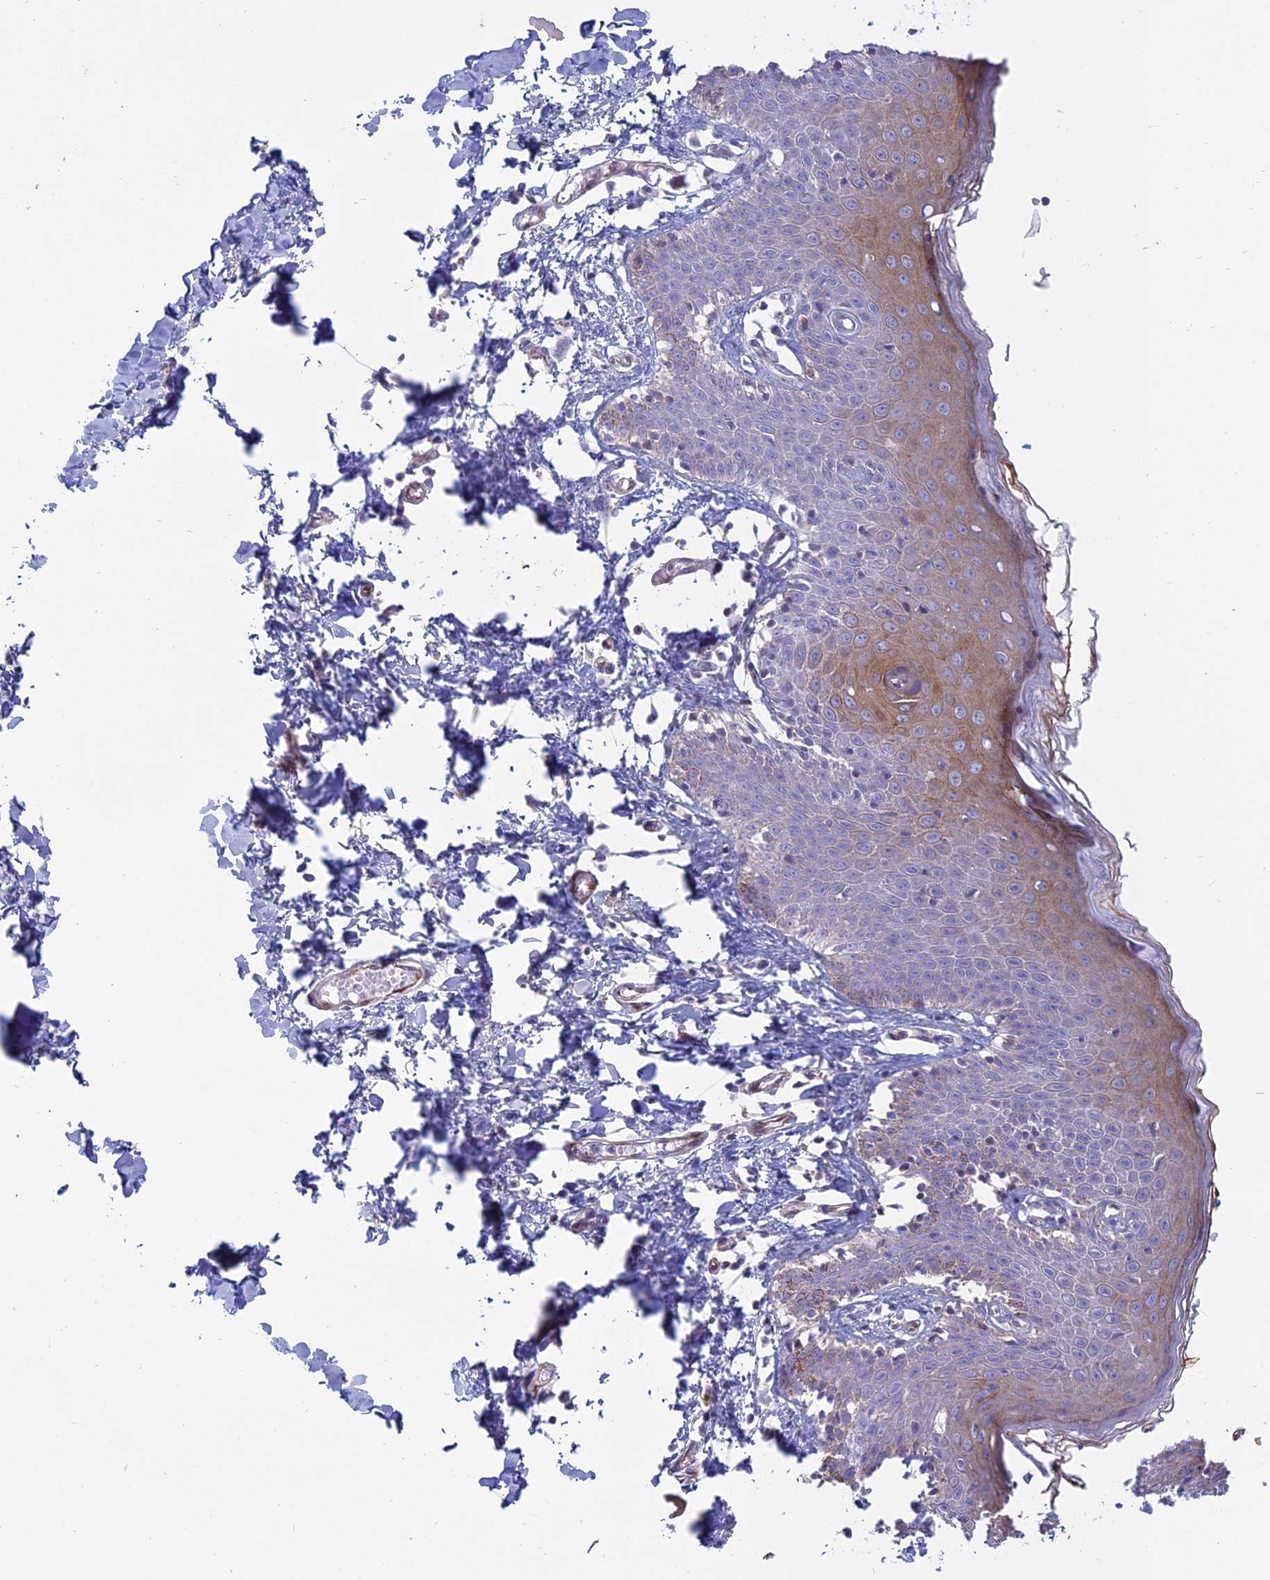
{"staining": {"intensity": "moderate", "quantity": "25%-75%", "location": "cytoplasmic/membranous"}, "tissue": "skin", "cell_type": "Epidermal cells", "image_type": "normal", "snomed": [{"axis": "morphology", "description": "Normal tissue, NOS"}, {"axis": "topography", "description": "Vulva"}], "caption": "Brown immunohistochemical staining in normal skin demonstrates moderate cytoplasmic/membranous staining in approximately 25%-75% of epidermal cells.", "gene": "MYO5B", "patient": {"sex": "female", "age": 66}}